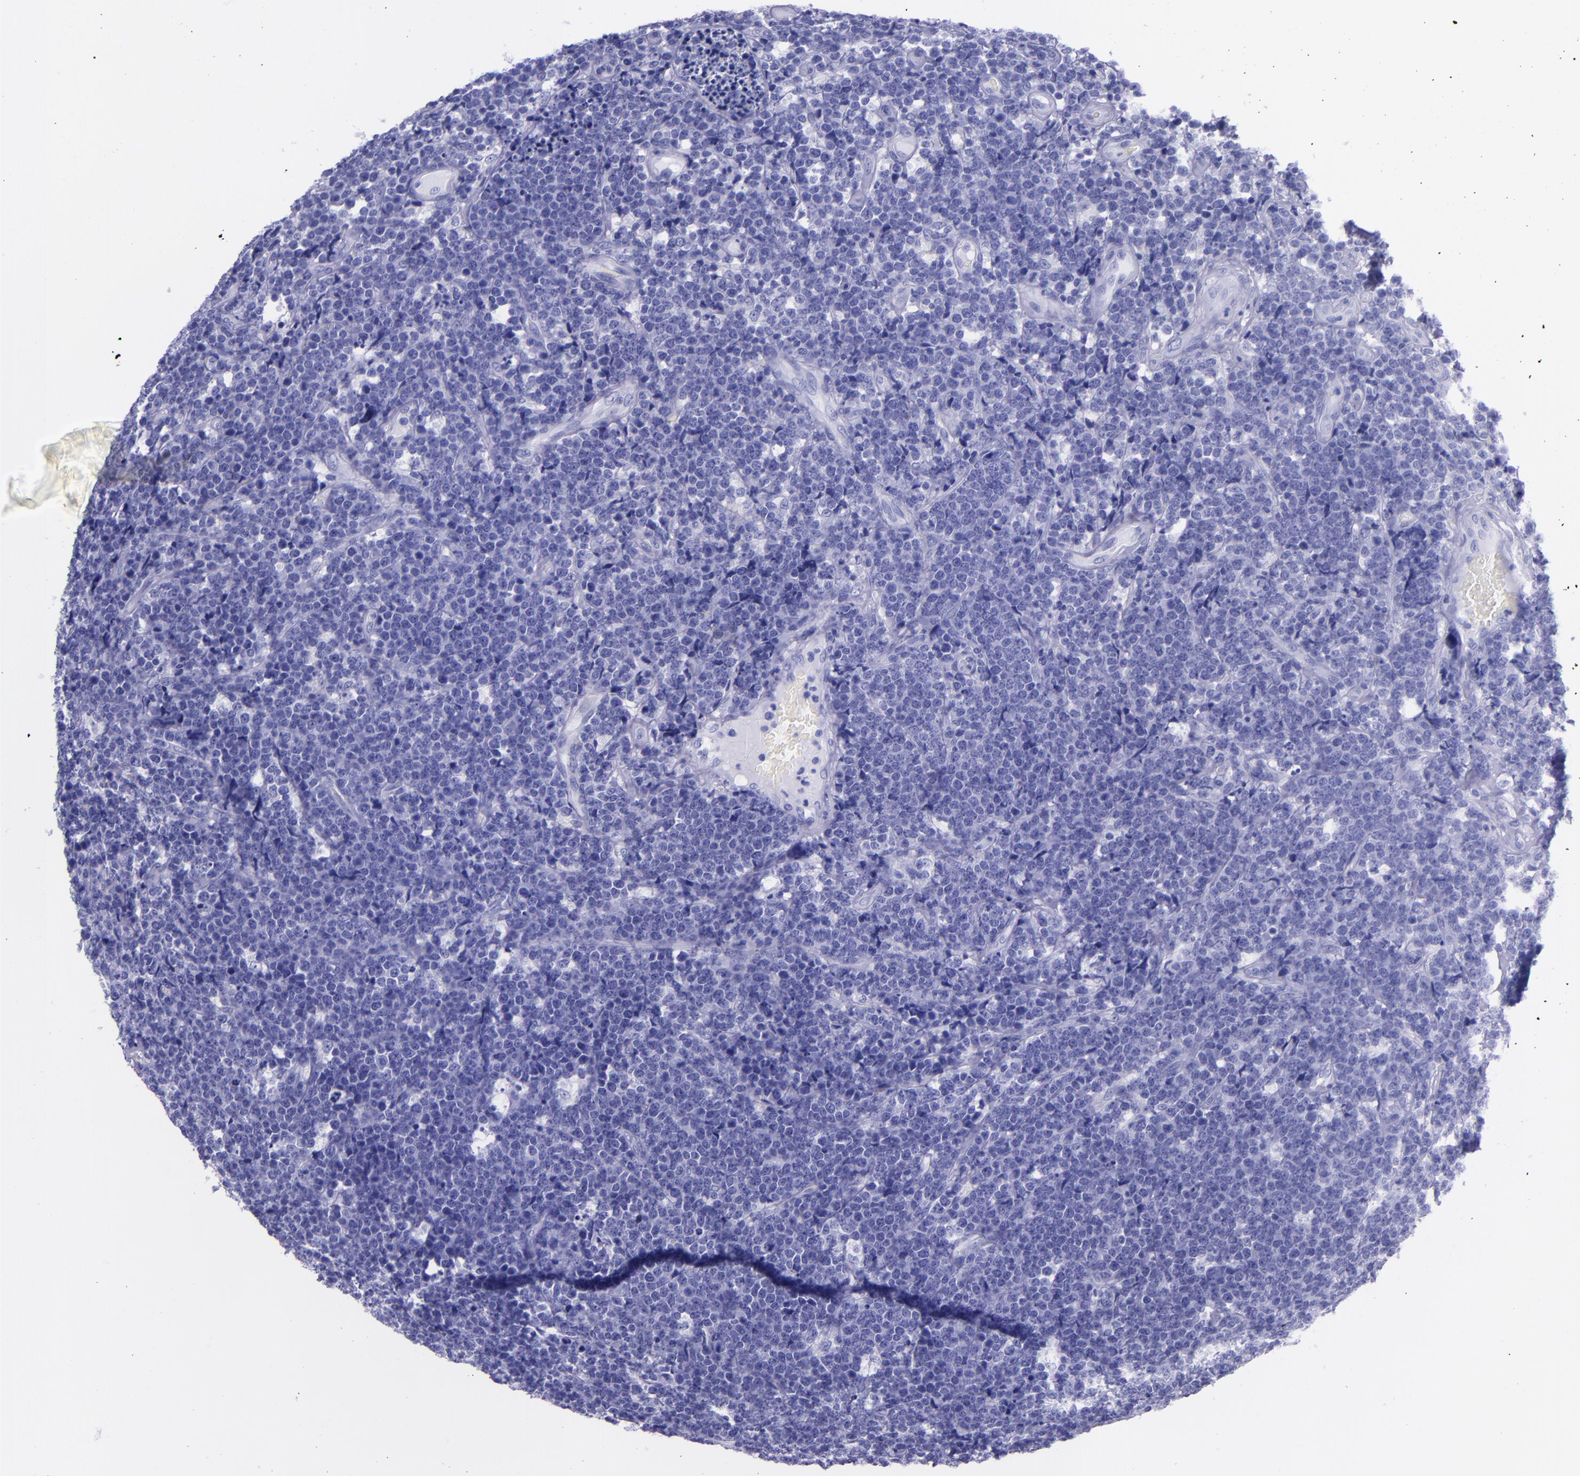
{"staining": {"intensity": "negative", "quantity": "none", "location": "none"}, "tissue": "lymphoma", "cell_type": "Tumor cells", "image_type": "cancer", "snomed": [{"axis": "morphology", "description": "Malignant lymphoma, non-Hodgkin's type, High grade"}, {"axis": "topography", "description": "Small intestine"}, {"axis": "topography", "description": "Colon"}], "caption": "This histopathology image is of lymphoma stained with immunohistochemistry (IHC) to label a protein in brown with the nuclei are counter-stained blue. There is no staining in tumor cells. (DAB IHC visualized using brightfield microscopy, high magnification).", "gene": "KRT4", "patient": {"sex": "male", "age": 8}}